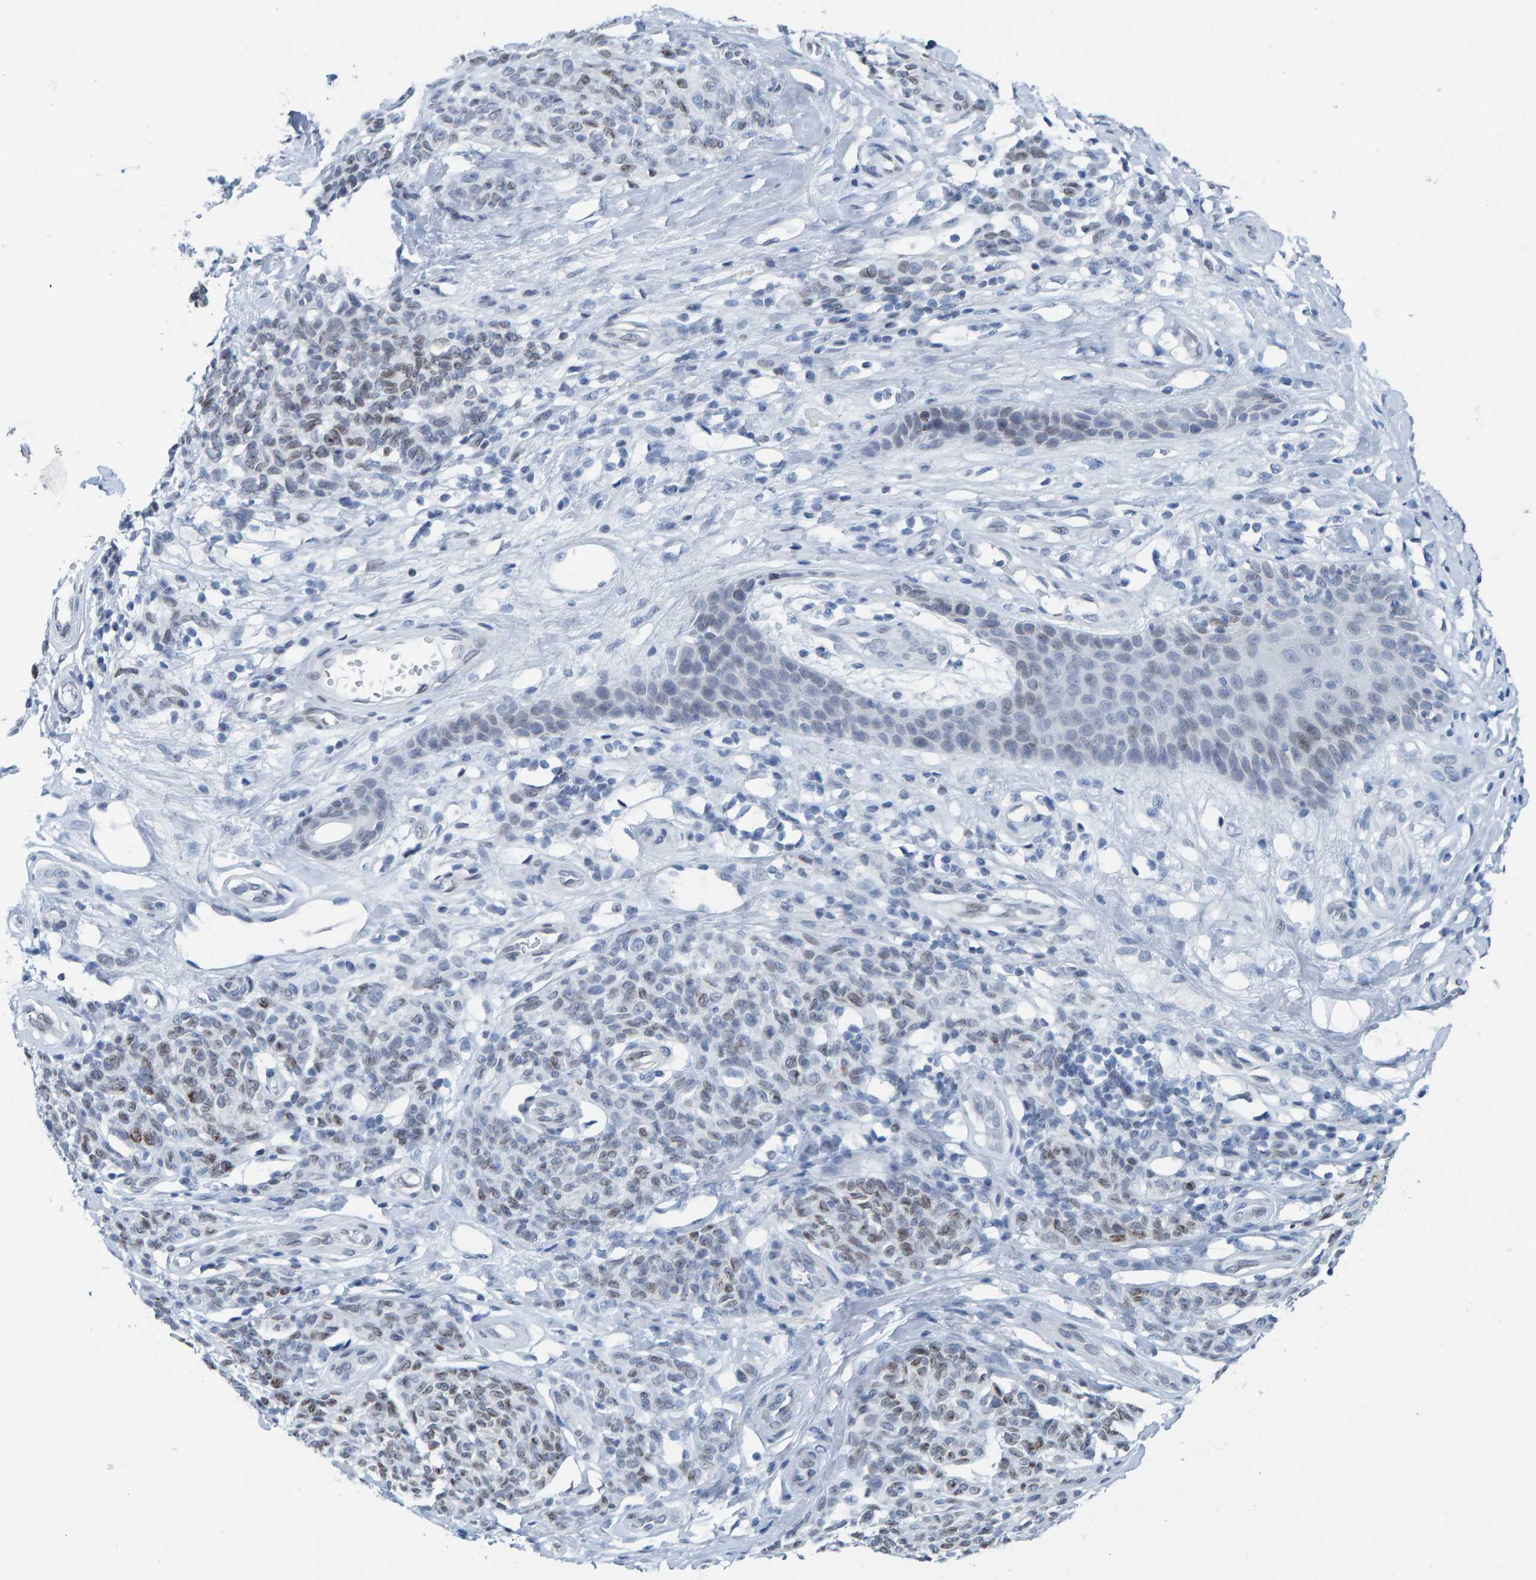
{"staining": {"intensity": "moderate", "quantity": "<25%", "location": "cytoplasmic/membranous,nuclear"}, "tissue": "melanoma", "cell_type": "Tumor cells", "image_type": "cancer", "snomed": [{"axis": "morphology", "description": "Malignant melanoma, NOS"}, {"axis": "topography", "description": "Skin"}], "caption": "Protein staining by immunohistochemistry (IHC) demonstrates moderate cytoplasmic/membranous and nuclear positivity in approximately <25% of tumor cells in melanoma.", "gene": "LMNB2", "patient": {"sex": "female", "age": 64}}